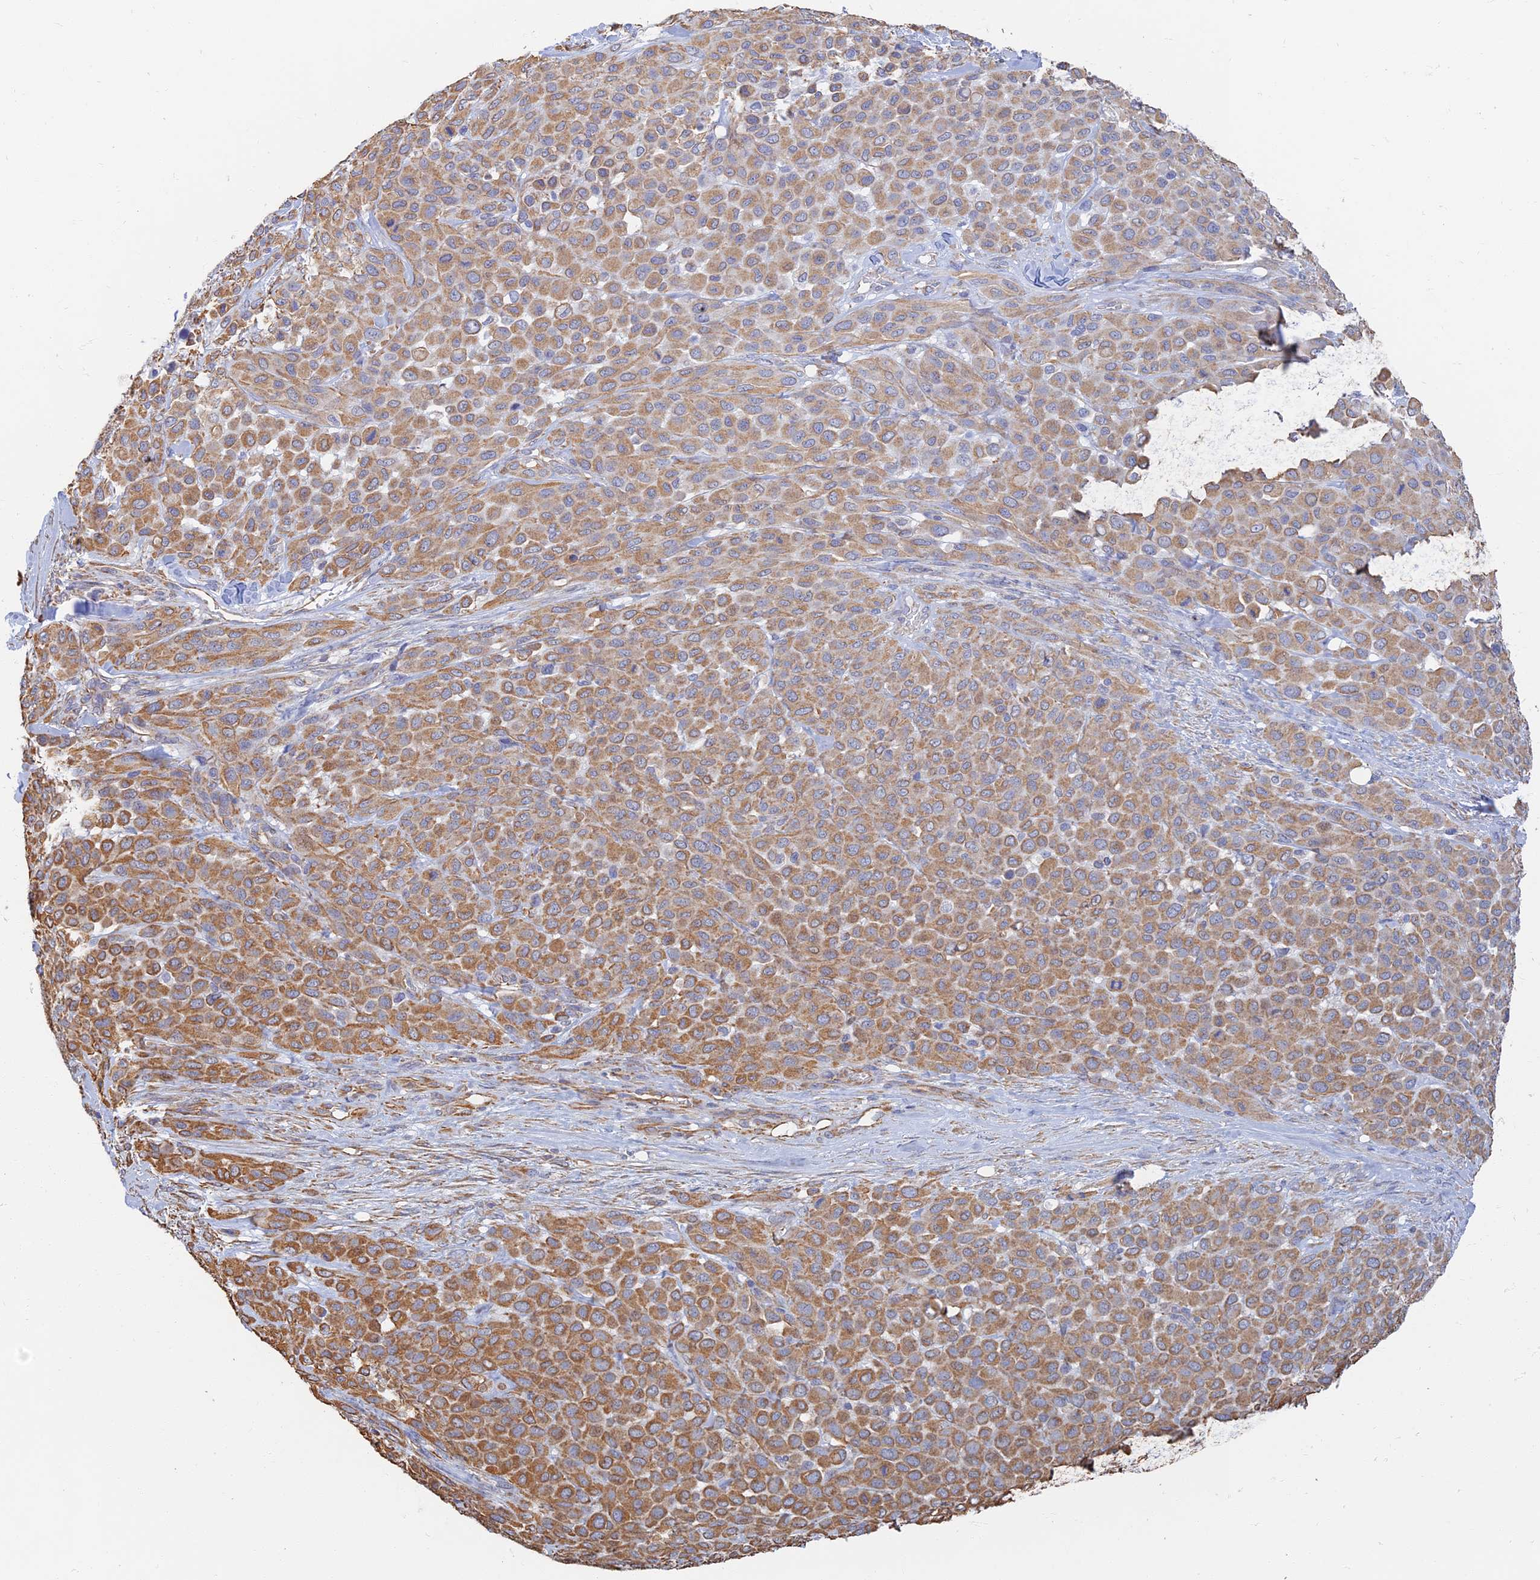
{"staining": {"intensity": "moderate", "quantity": ">75%", "location": "cytoplasmic/membranous"}, "tissue": "melanoma", "cell_type": "Tumor cells", "image_type": "cancer", "snomed": [{"axis": "morphology", "description": "Malignant melanoma, Metastatic site"}, {"axis": "topography", "description": "Skin"}], "caption": "Immunohistochemistry (IHC) micrograph of neoplastic tissue: melanoma stained using immunohistochemistry (IHC) displays medium levels of moderate protein expression localized specifically in the cytoplasmic/membranous of tumor cells, appearing as a cytoplasmic/membranous brown color.", "gene": "RMC1", "patient": {"sex": "female", "age": 81}}